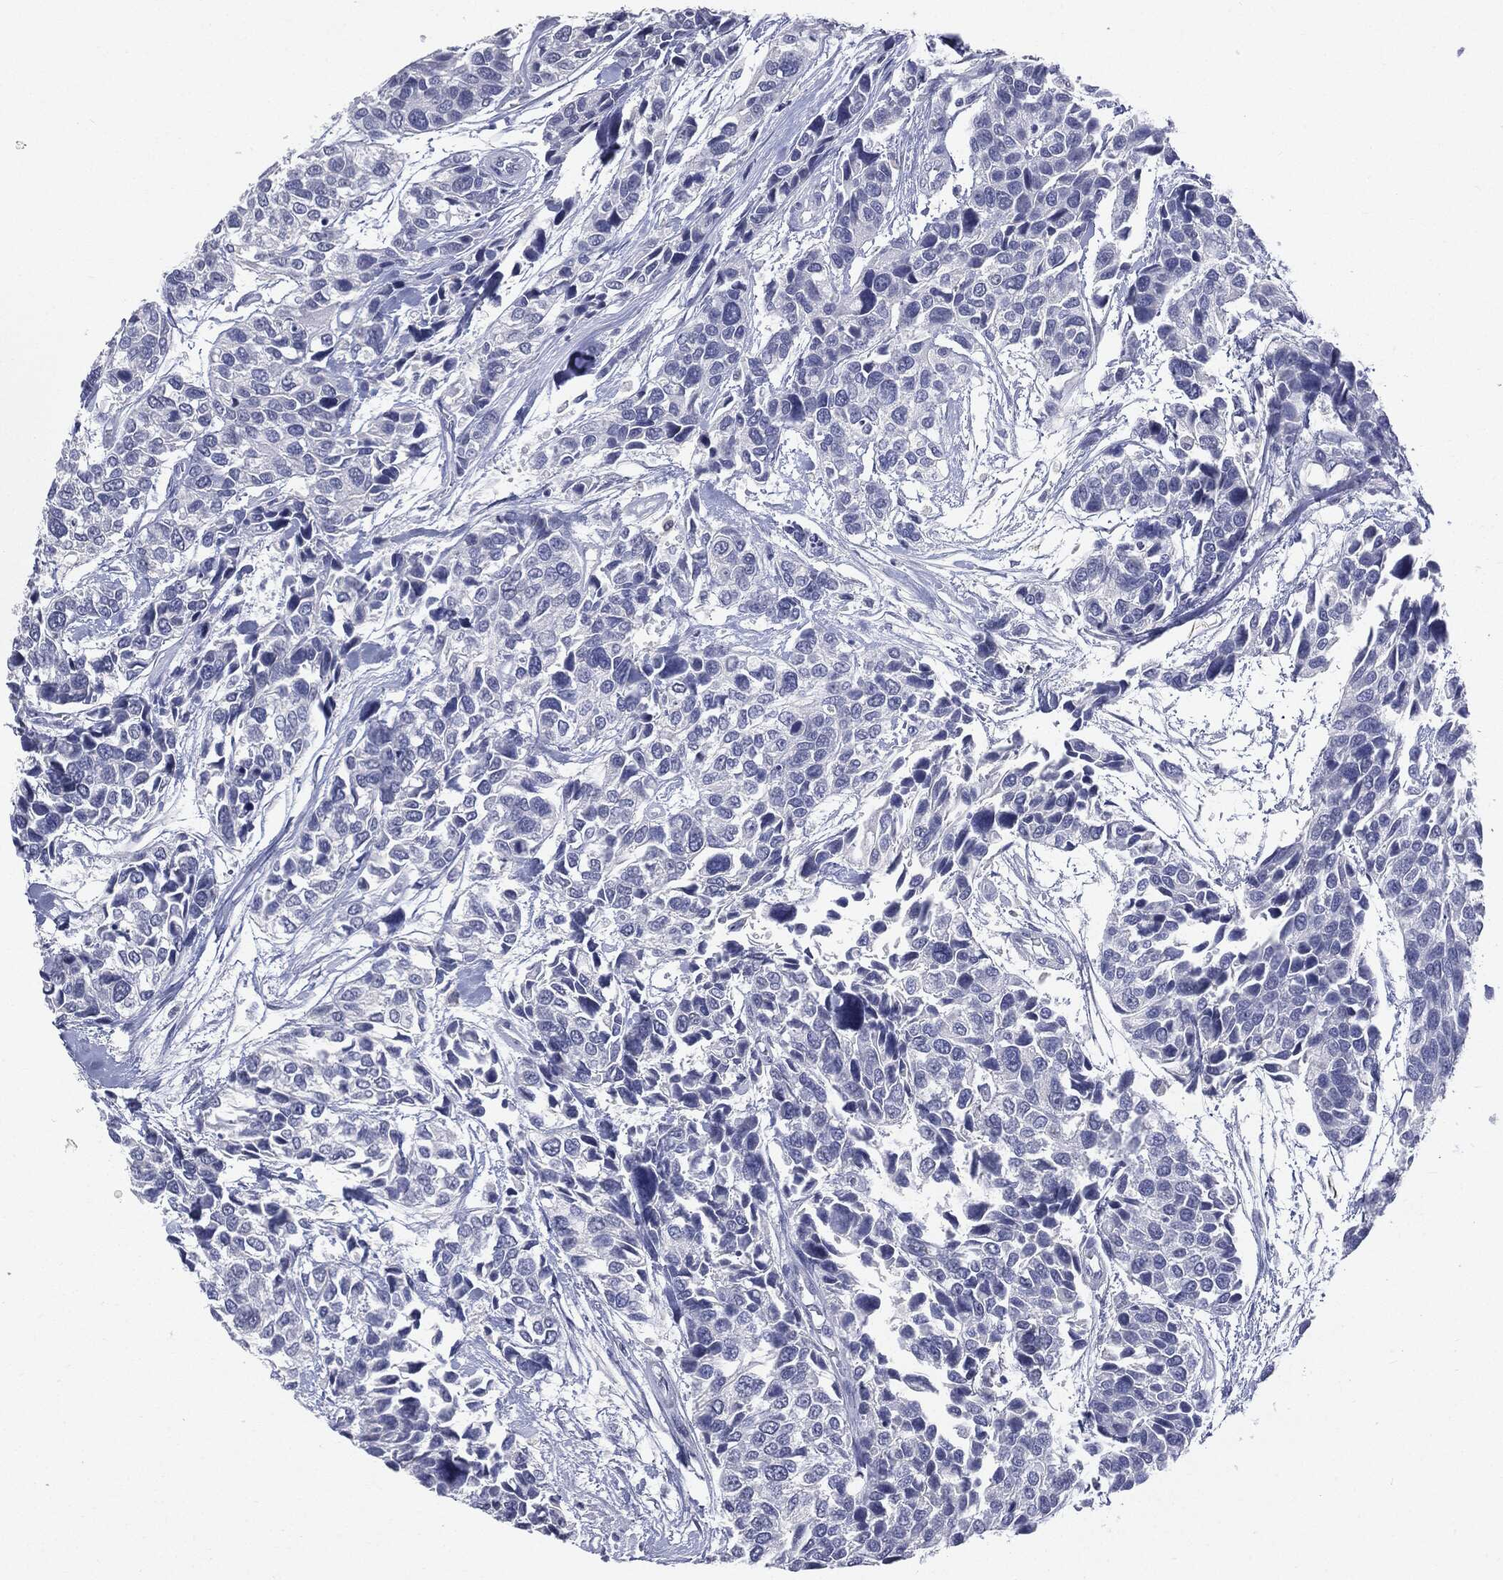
{"staining": {"intensity": "negative", "quantity": "none", "location": "none"}, "tissue": "urothelial cancer", "cell_type": "Tumor cells", "image_type": "cancer", "snomed": [{"axis": "morphology", "description": "Urothelial carcinoma, High grade"}, {"axis": "topography", "description": "Urinary bladder"}], "caption": "Immunohistochemical staining of human urothelial carcinoma (high-grade) shows no significant positivity in tumor cells.", "gene": "TSHB", "patient": {"sex": "male", "age": 77}}